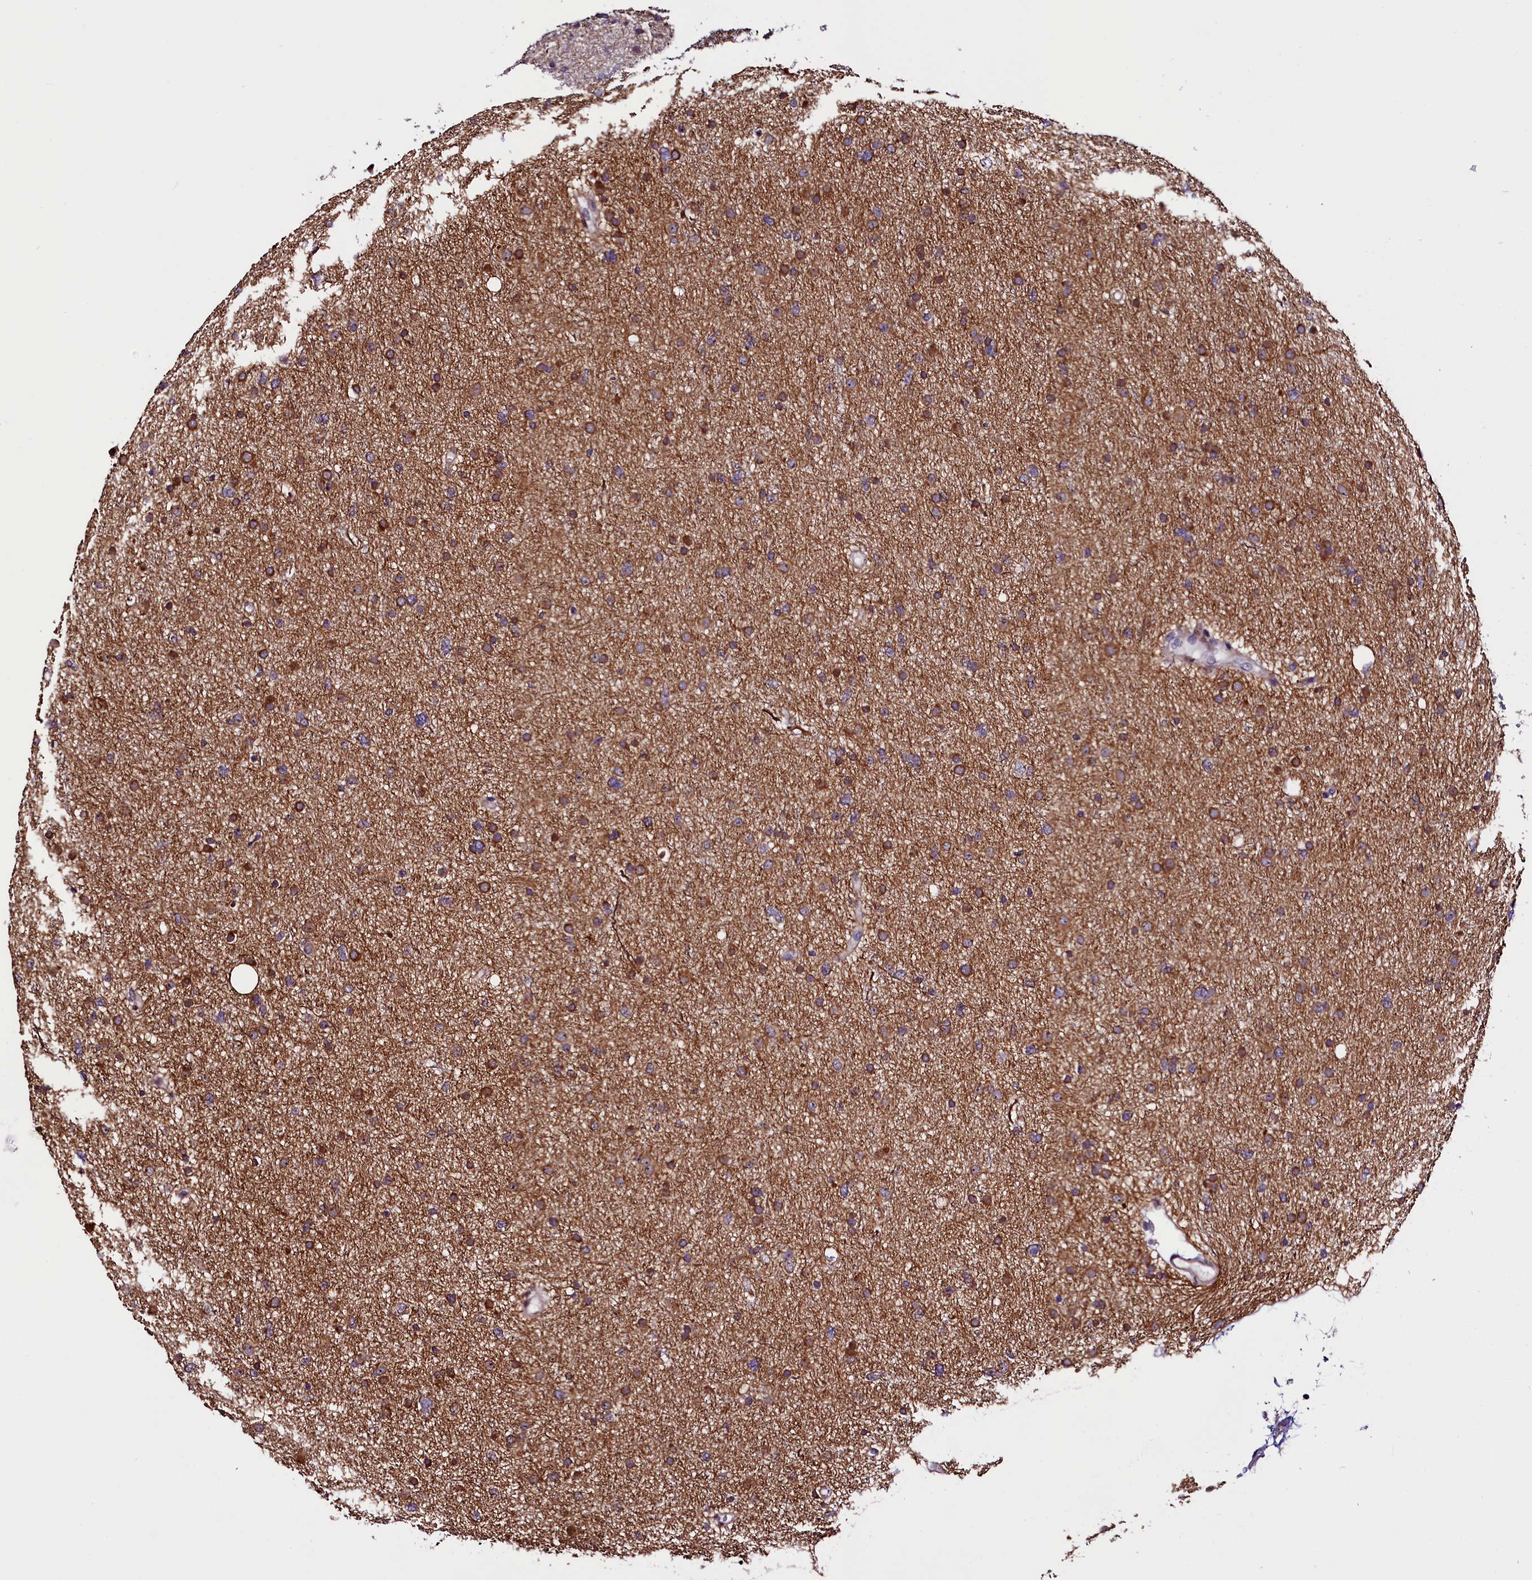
{"staining": {"intensity": "moderate", "quantity": "25%-75%", "location": "cytoplasmic/membranous"}, "tissue": "glioma", "cell_type": "Tumor cells", "image_type": "cancer", "snomed": [{"axis": "morphology", "description": "Glioma, malignant, Low grade"}, {"axis": "topography", "description": "Cerebral cortex"}], "caption": "Protein expression by IHC exhibits moderate cytoplasmic/membranous staining in about 25%-75% of tumor cells in malignant low-grade glioma.", "gene": "TRMT112", "patient": {"sex": "female", "age": 39}}